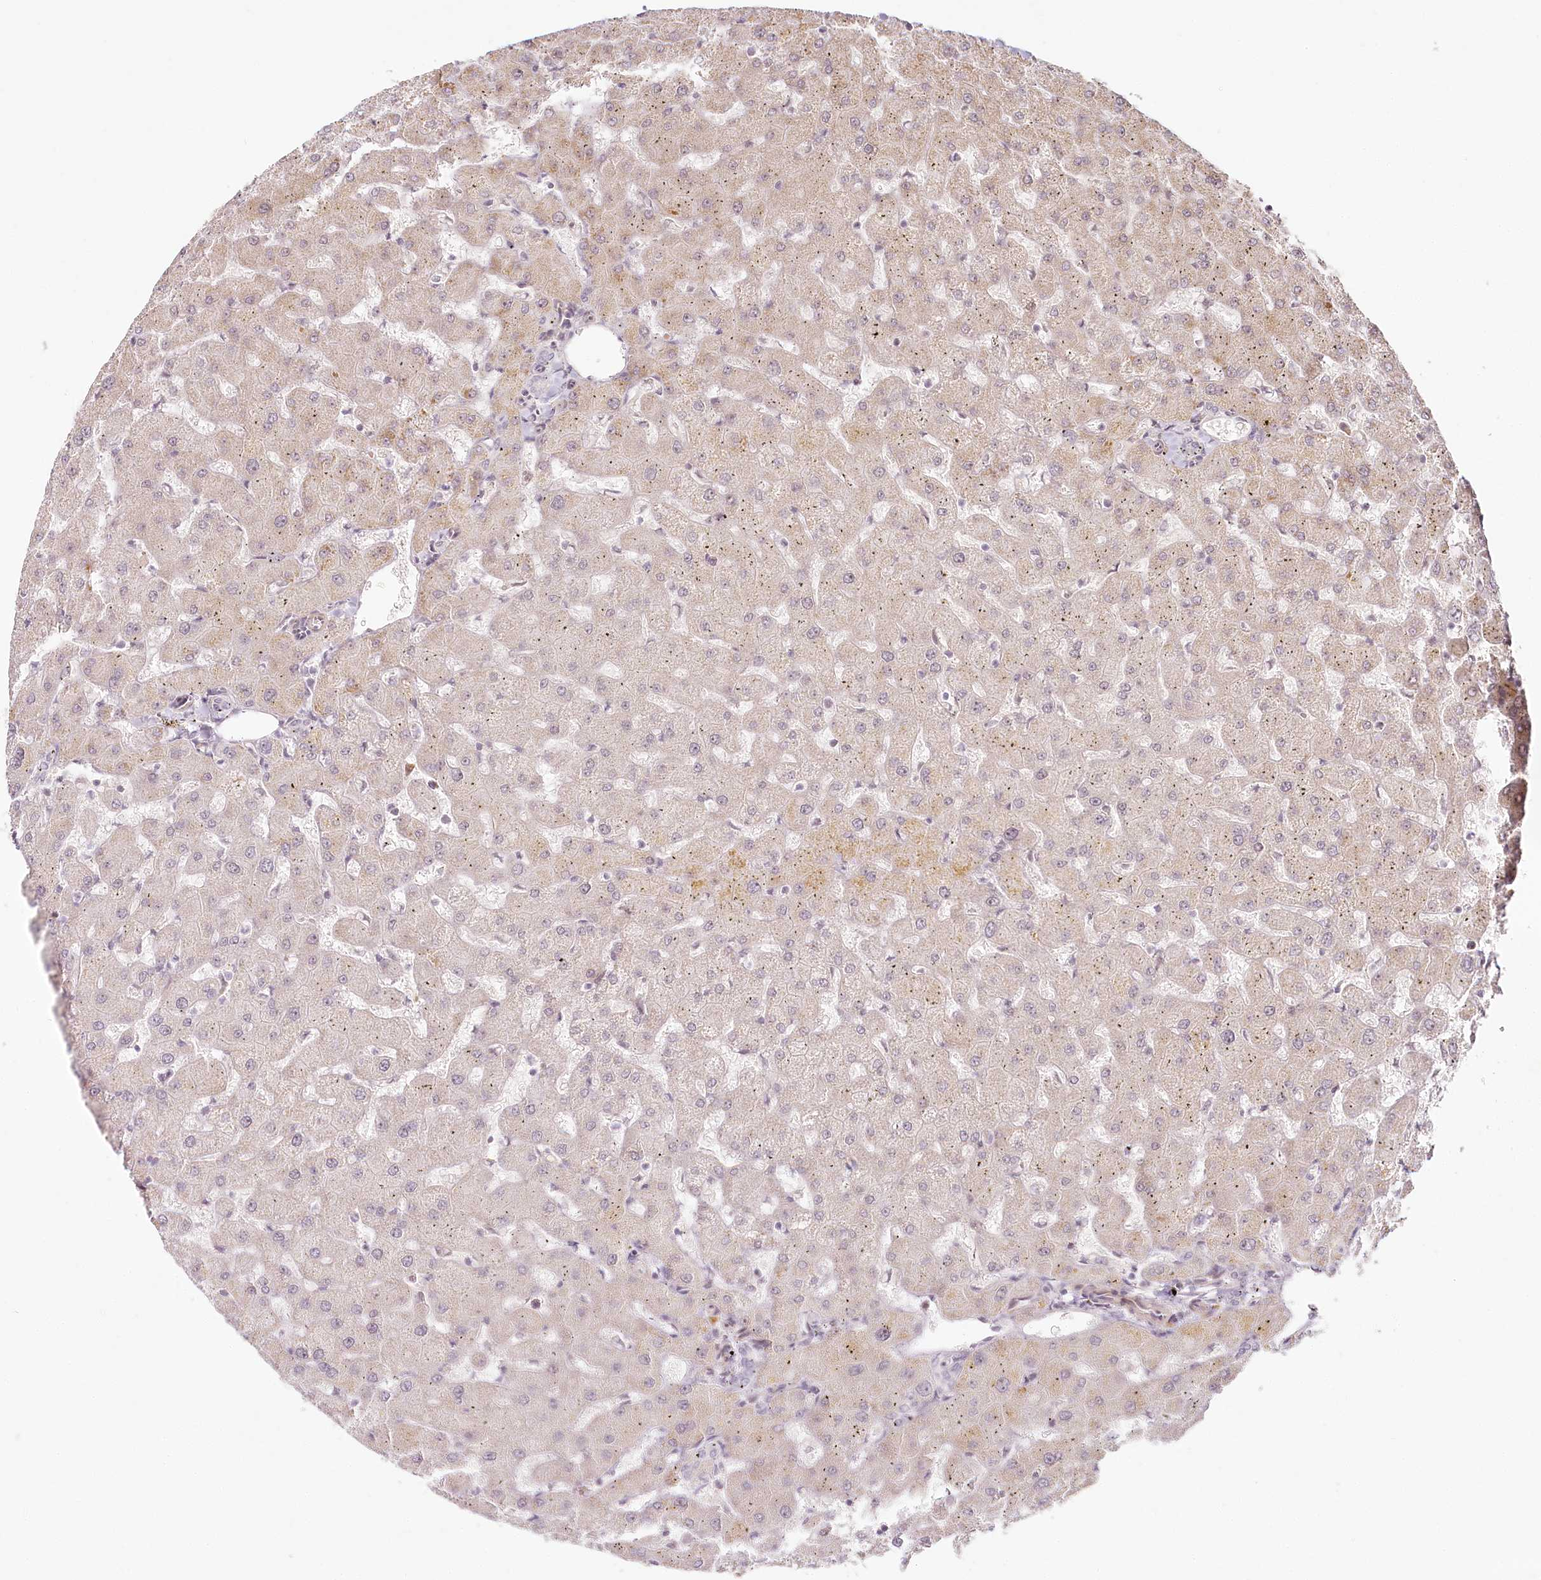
{"staining": {"intensity": "negative", "quantity": "none", "location": "none"}, "tissue": "liver", "cell_type": "Cholangiocytes", "image_type": "normal", "snomed": [{"axis": "morphology", "description": "Normal tissue, NOS"}, {"axis": "topography", "description": "Liver"}], "caption": "The photomicrograph shows no significant positivity in cholangiocytes of liver.", "gene": "EXOSC7", "patient": {"sex": "female", "age": 63}}